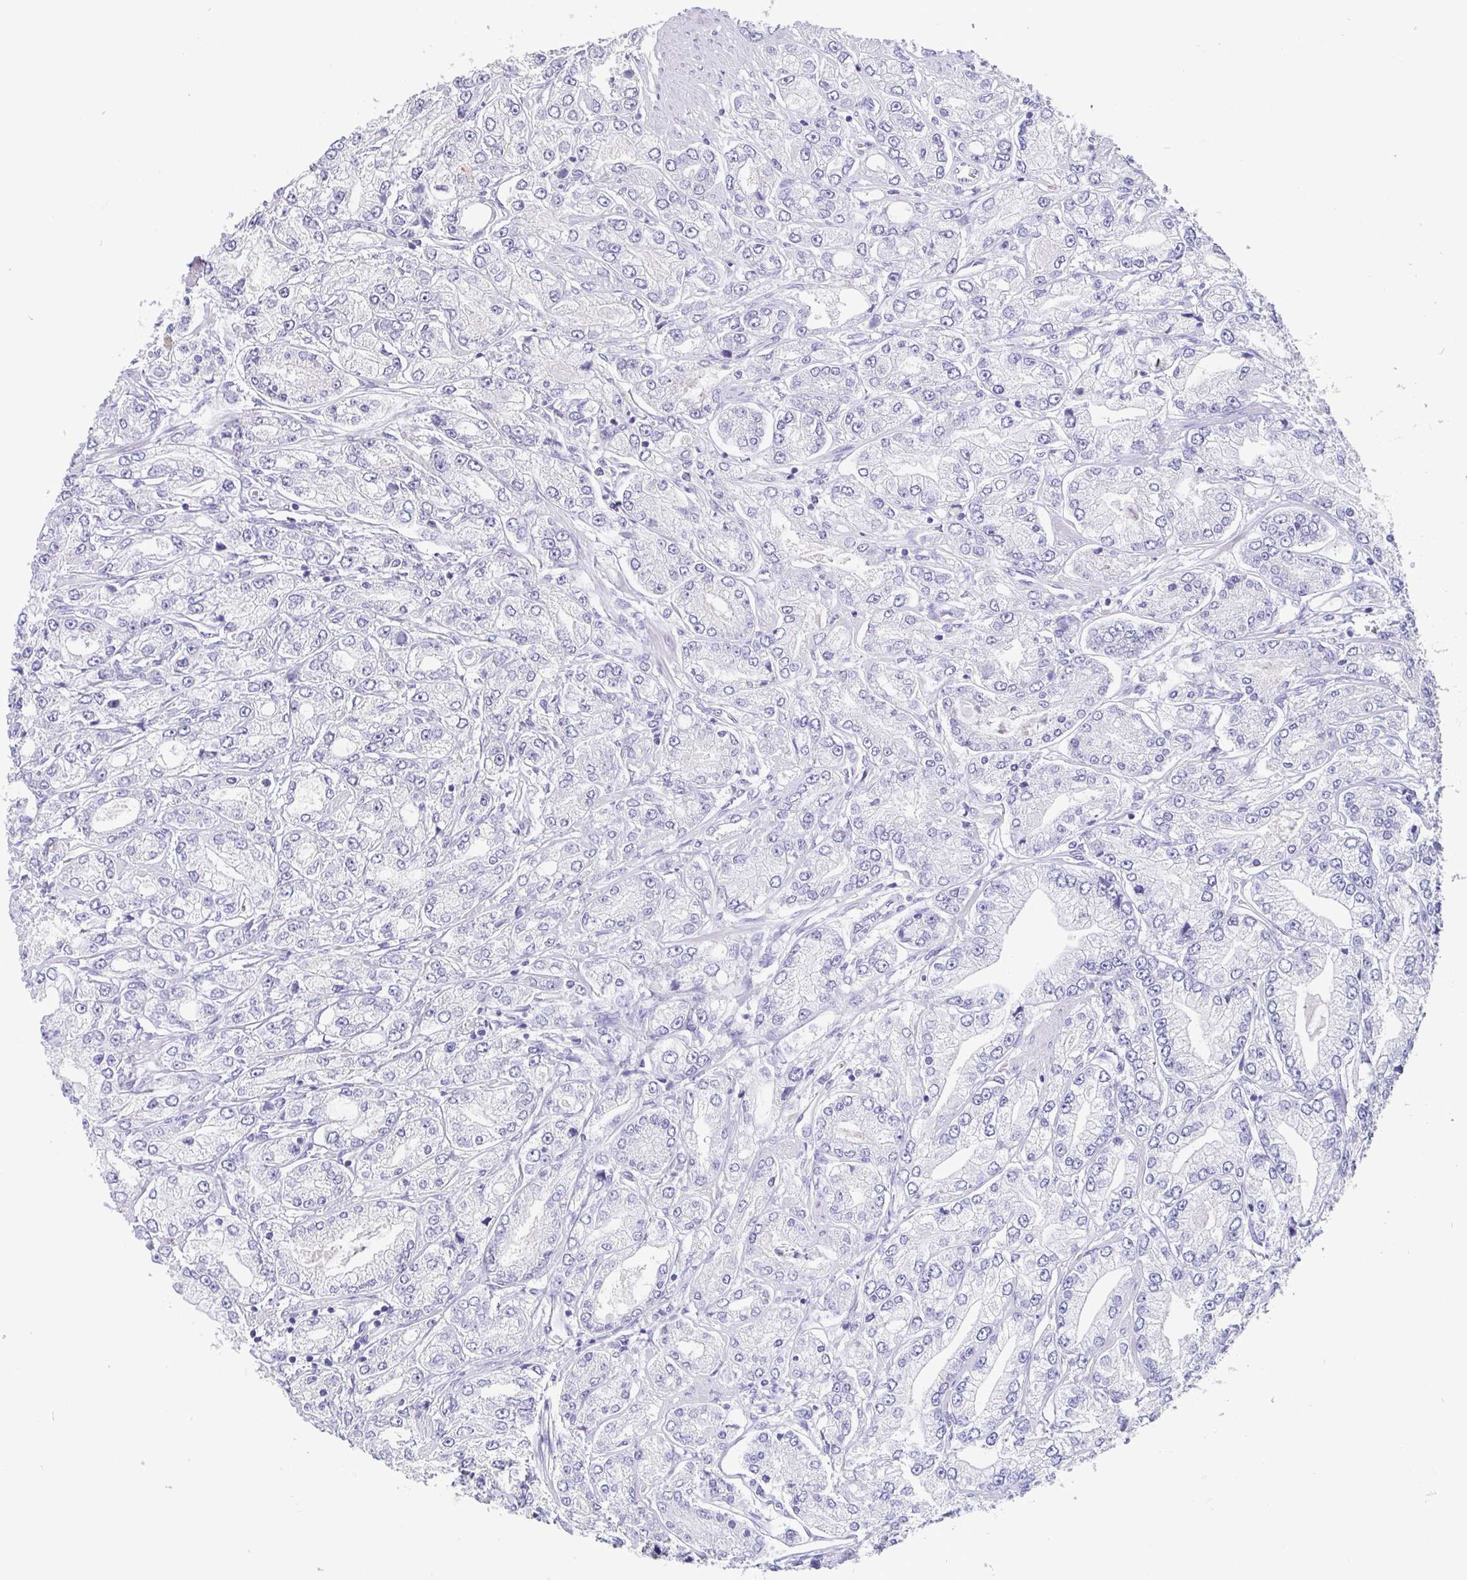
{"staining": {"intensity": "negative", "quantity": "none", "location": "none"}, "tissue": "prostate cancer", "cell_type": "Tumor cells", "image_type": "cancer", "snomed": [{"axis": "morphology", "description": "Adenocarcinoma, High grade"}, {"axis": "topography", "description": "Prostate"}], "caption": "Prostate adenocarcinoma (high-grade) stained for a protein using immunohistochemistry exhibits no expression tumor cells.", "gene": "SCGN", "patient": {"sex": "male", "age": 66}}